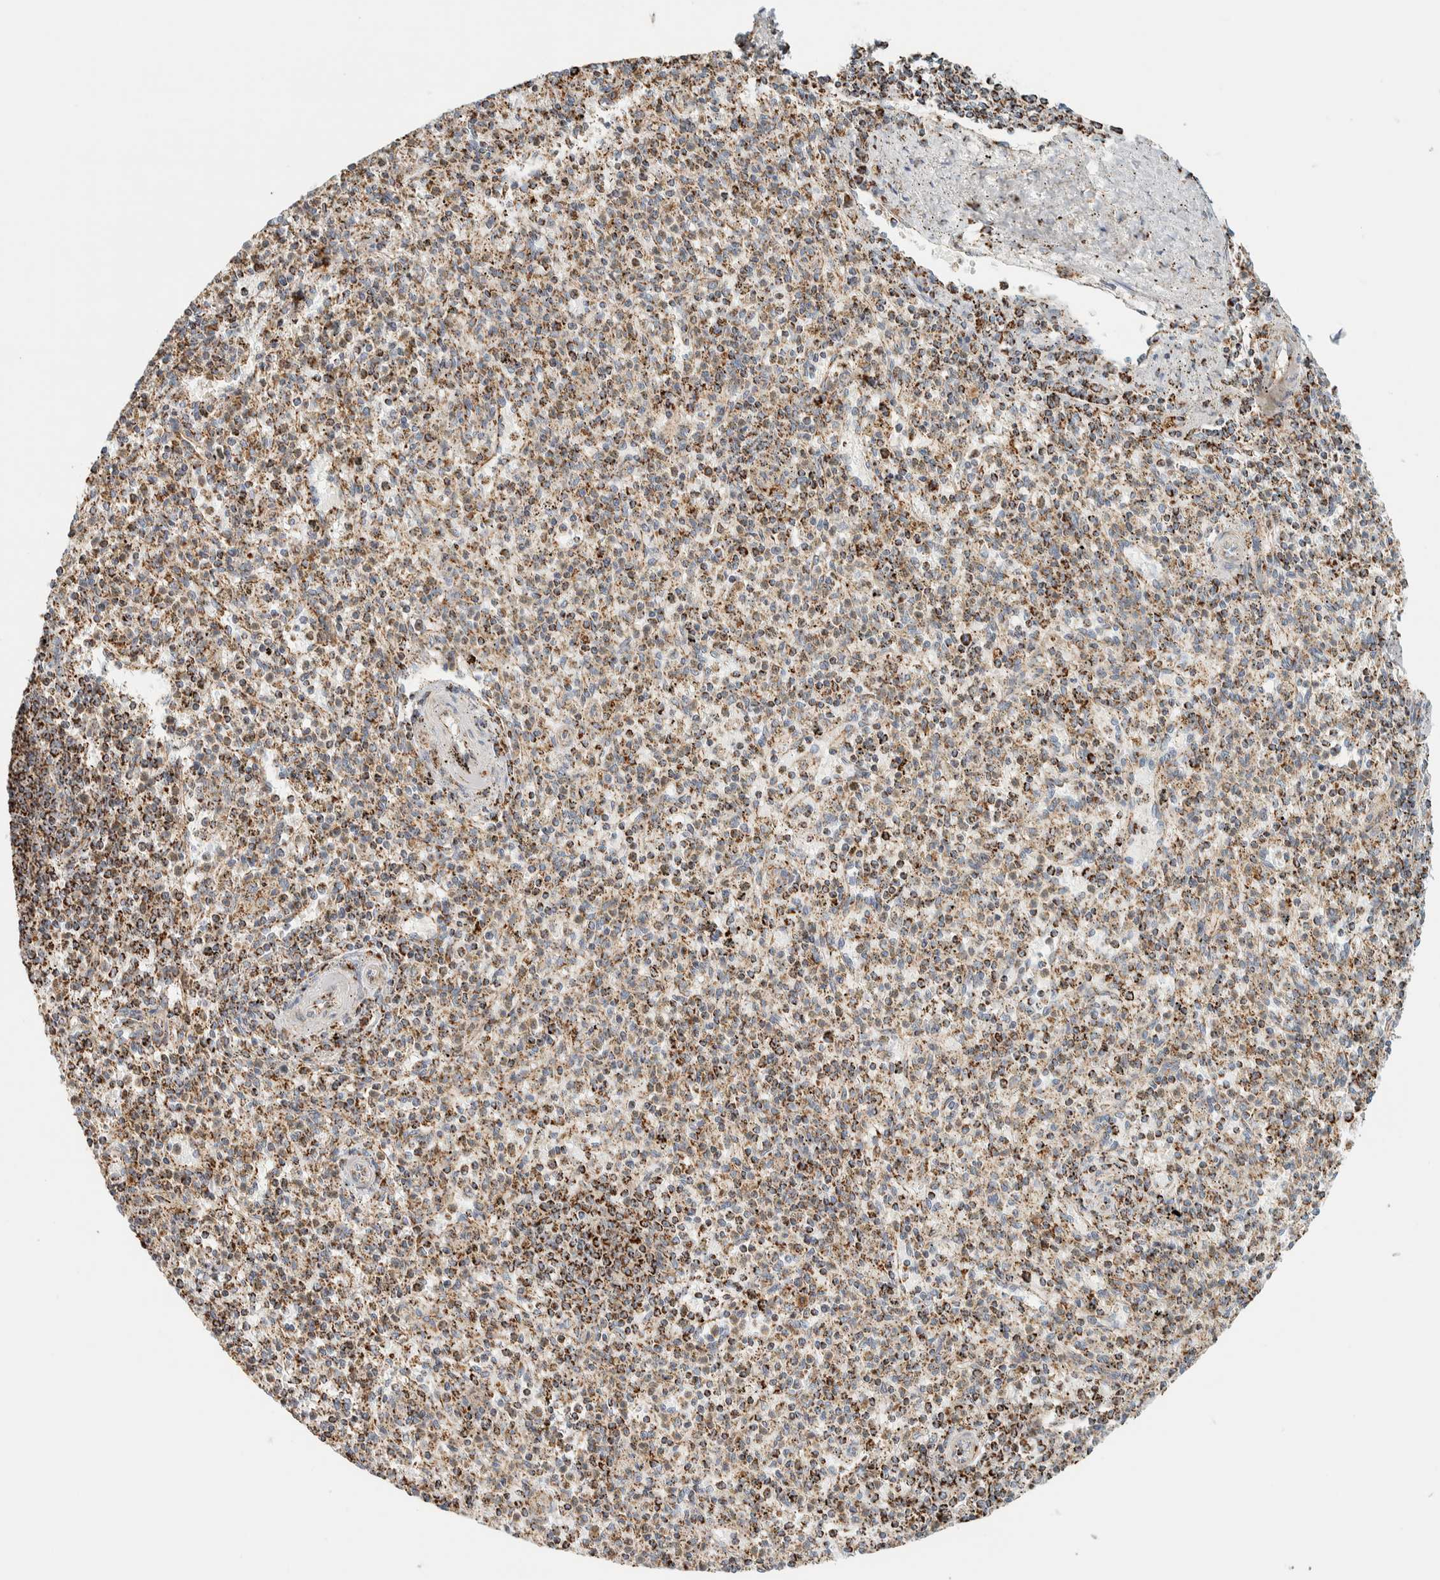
{"staining": {"intensity": "moderate", "quantity": ">75%", "location": "cytoplasmic/membranous"}, "tissue": "spleen", "cell_type": "Cells in red pulp", "image_type": "normal", "snomed": [{"axis": "morphology", "description": "Normal tissue, NOS"}, {"axis": "topography", "description": "Spleen"}], "caption": "Protein expression analysis of unremarkable human spleen reveals moderate cytoplasmic/membranous staining in approximately >75% of cells in red pulp. The protein of interest is shown in brown color, while the nuclei are stained blue.", "gene": "ZNF454", "patient": {"sex": "male", "age": 72}}